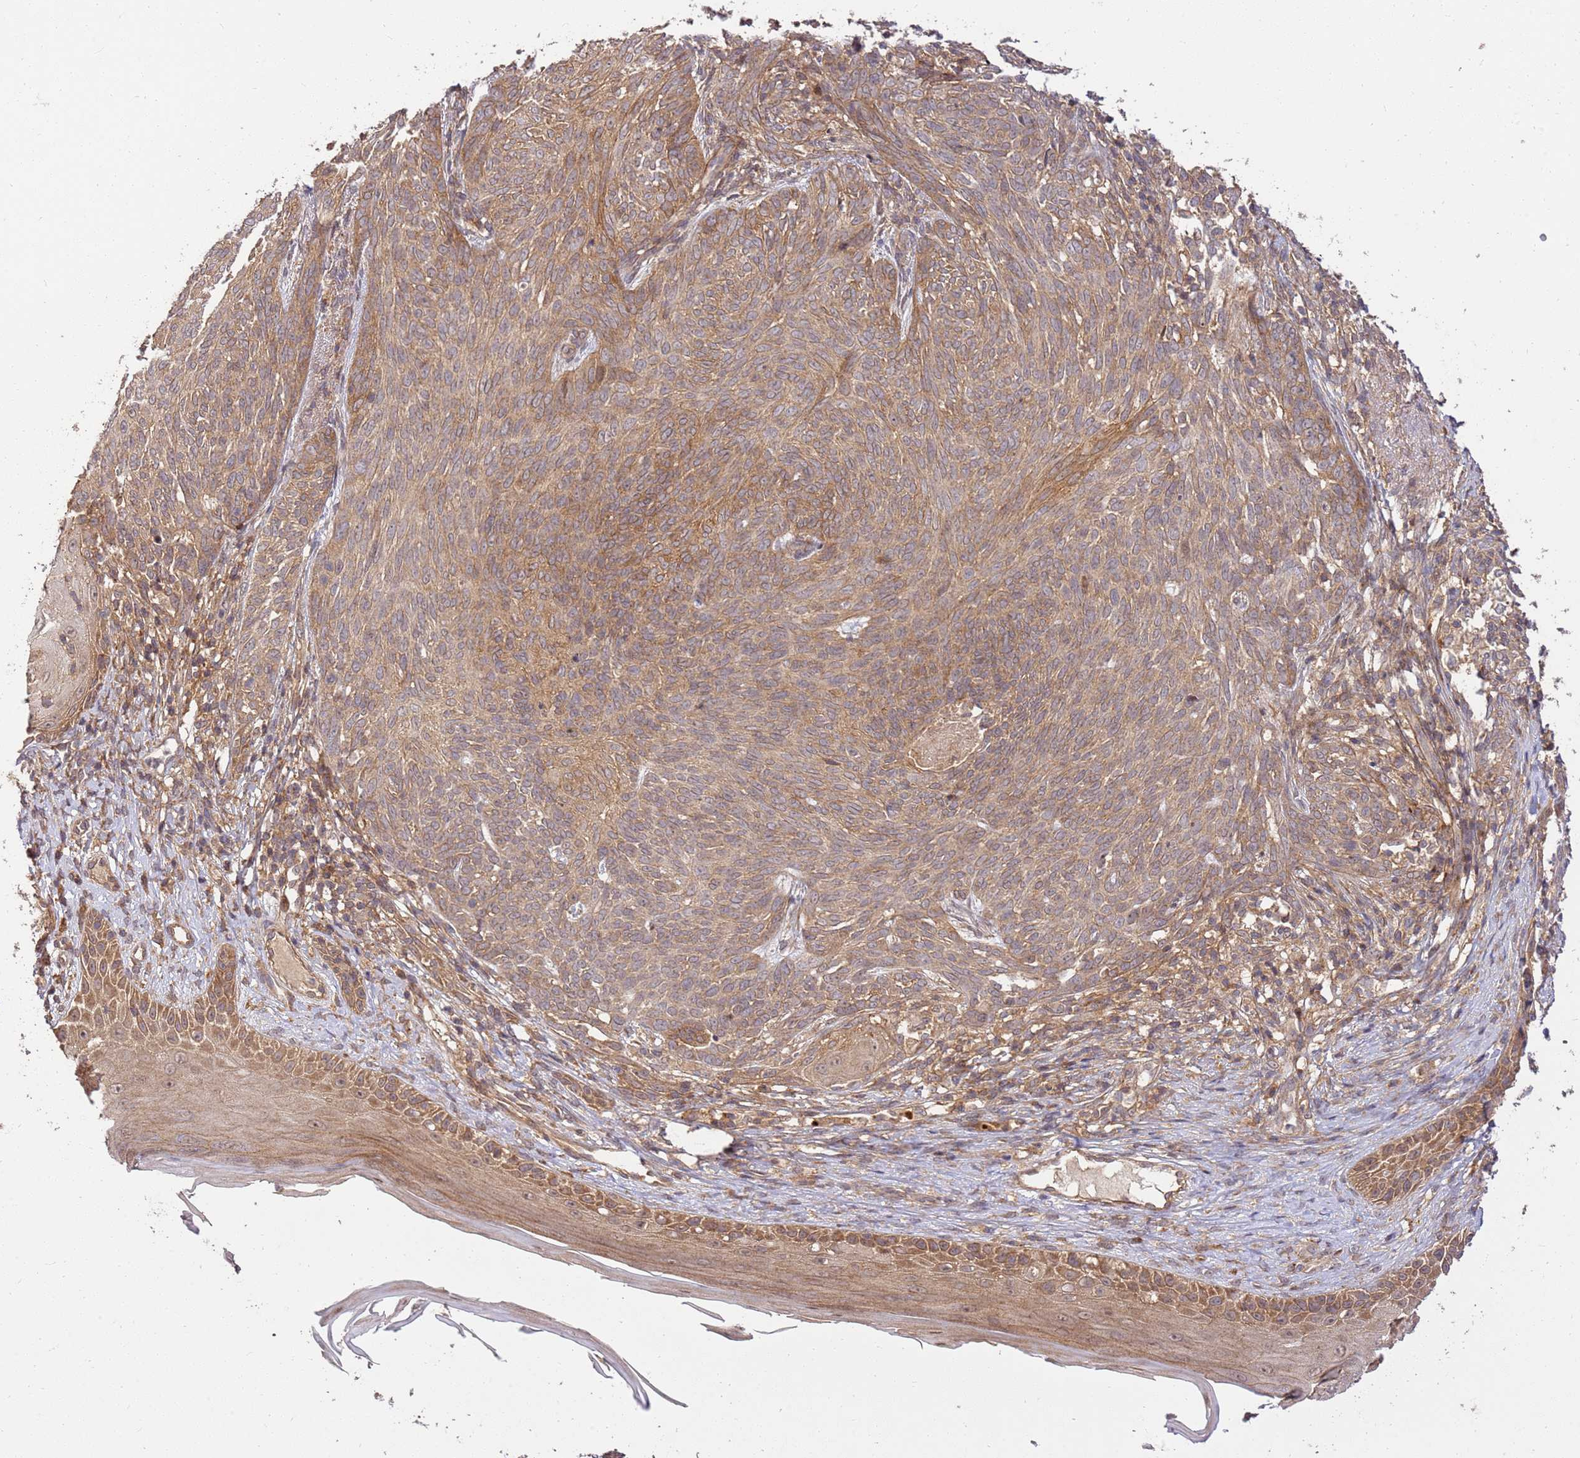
{"staining": {"intensity": "moderate", "quantity": "25%-75%", "location": "cytoplasmic/membranous"}, "tissue": "skin cancer", "cell_type": "Tumor cells", "image_type": "cancer", "snomed": [{"axis": "morphology", "description": "Basal cell carcinoma"}, {"axis": "topography", "description": "Skin"}], "caption": "Protein expression analysis of human skin cancer reveals moderate cytoplasmic/membranous expression in about 25%-75% of tumor cells.", "gene": "GAREM1", "patient": {"sex": "female", "age": 86}}